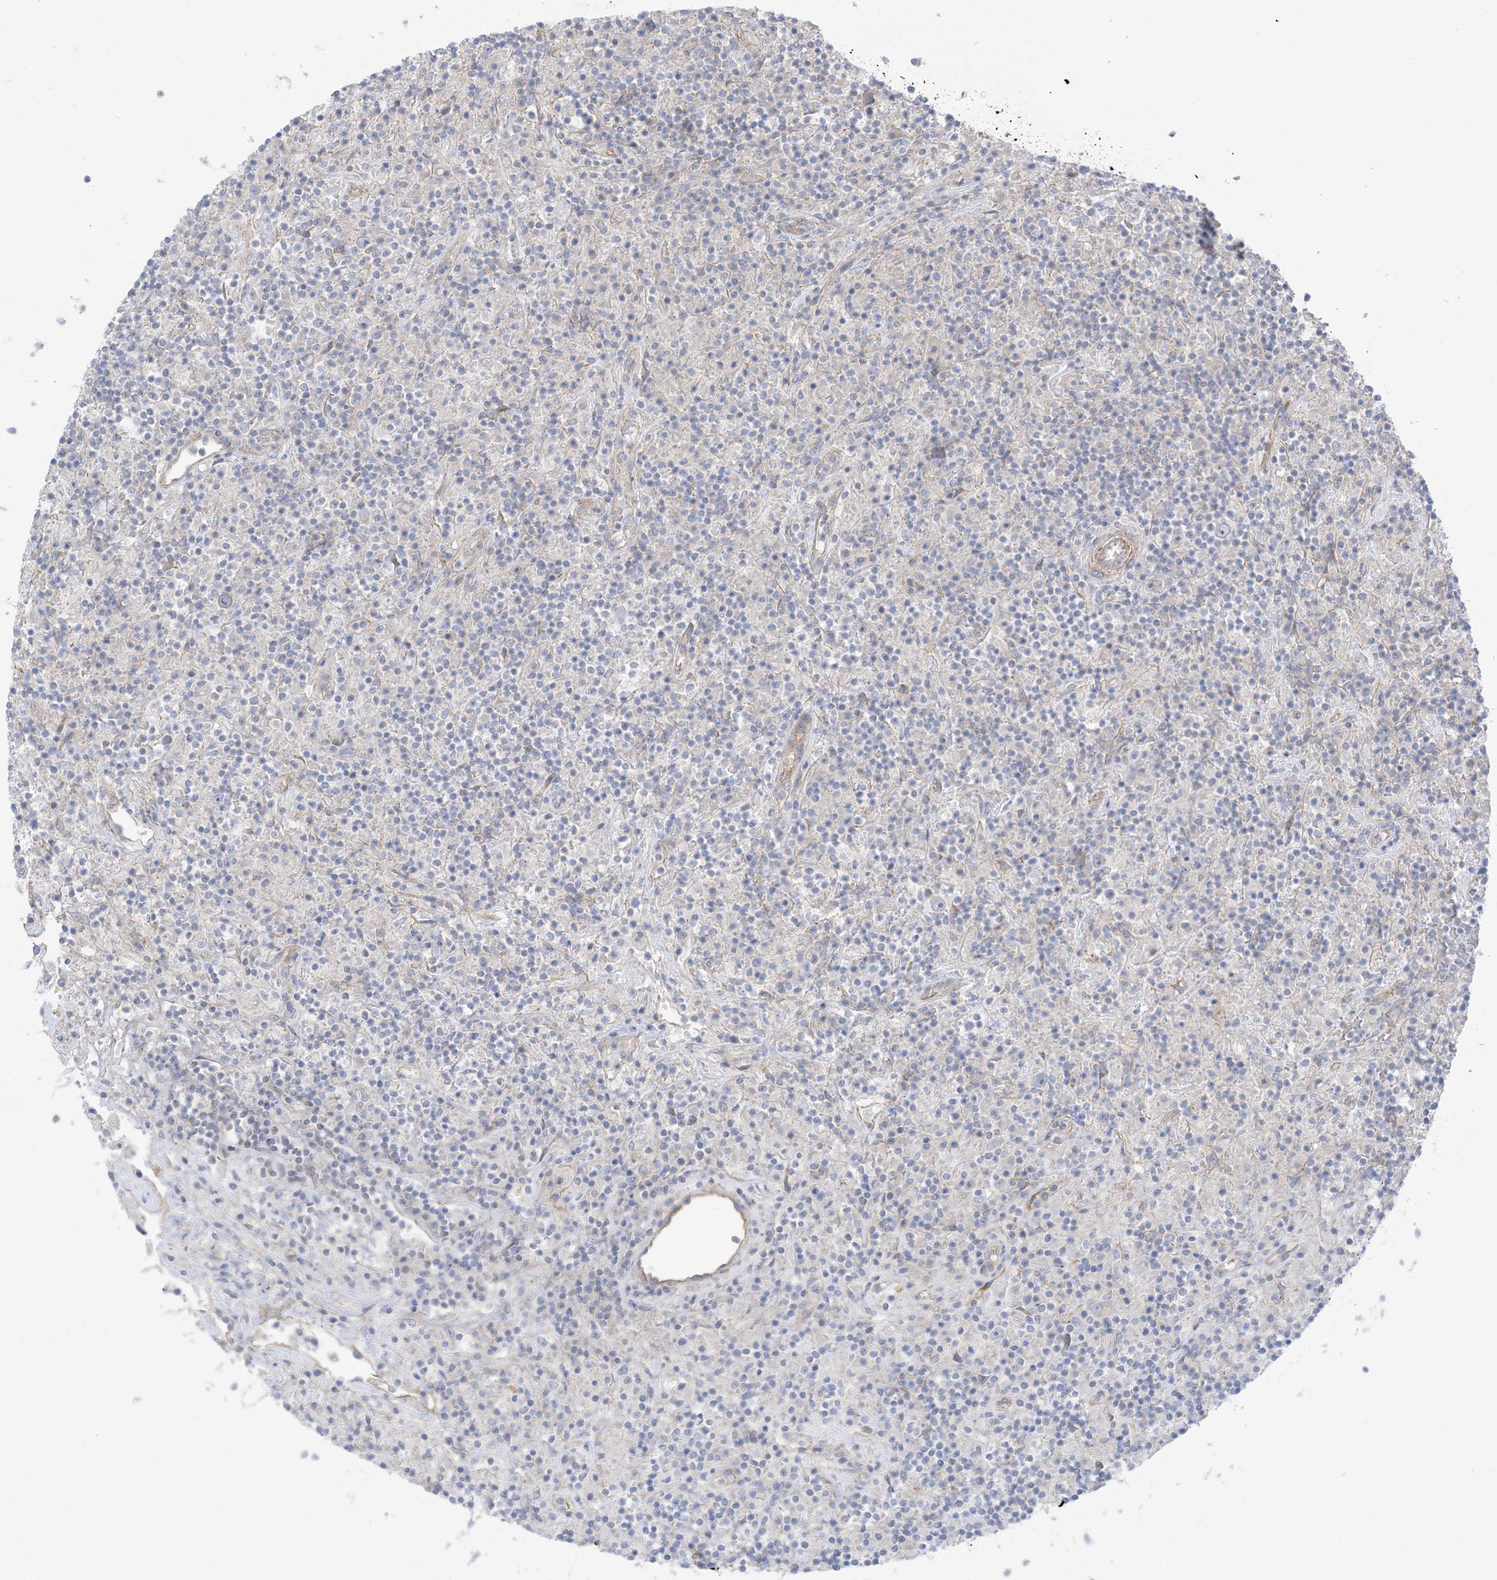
{"staining": {"intensity": "negative", "quantity": "none", "location": "none"}, "tissue": "lymphoma", "cell_type": "Tumor cells", "image_type": "cancer", "snomed": [{"axis": "morphology", "description": "Hodgkin's disease, NOS"}, {"axis": "topography", "description": "Lymph node"}], "caption": "The immunohistochemistry (IHC) image has no significant positivity in tumor cells of Hodgkin's disease tissue. Nuclei are stained in blue.", "gene": "CCNY", "patient": {"sex": "male", "age": 70}}